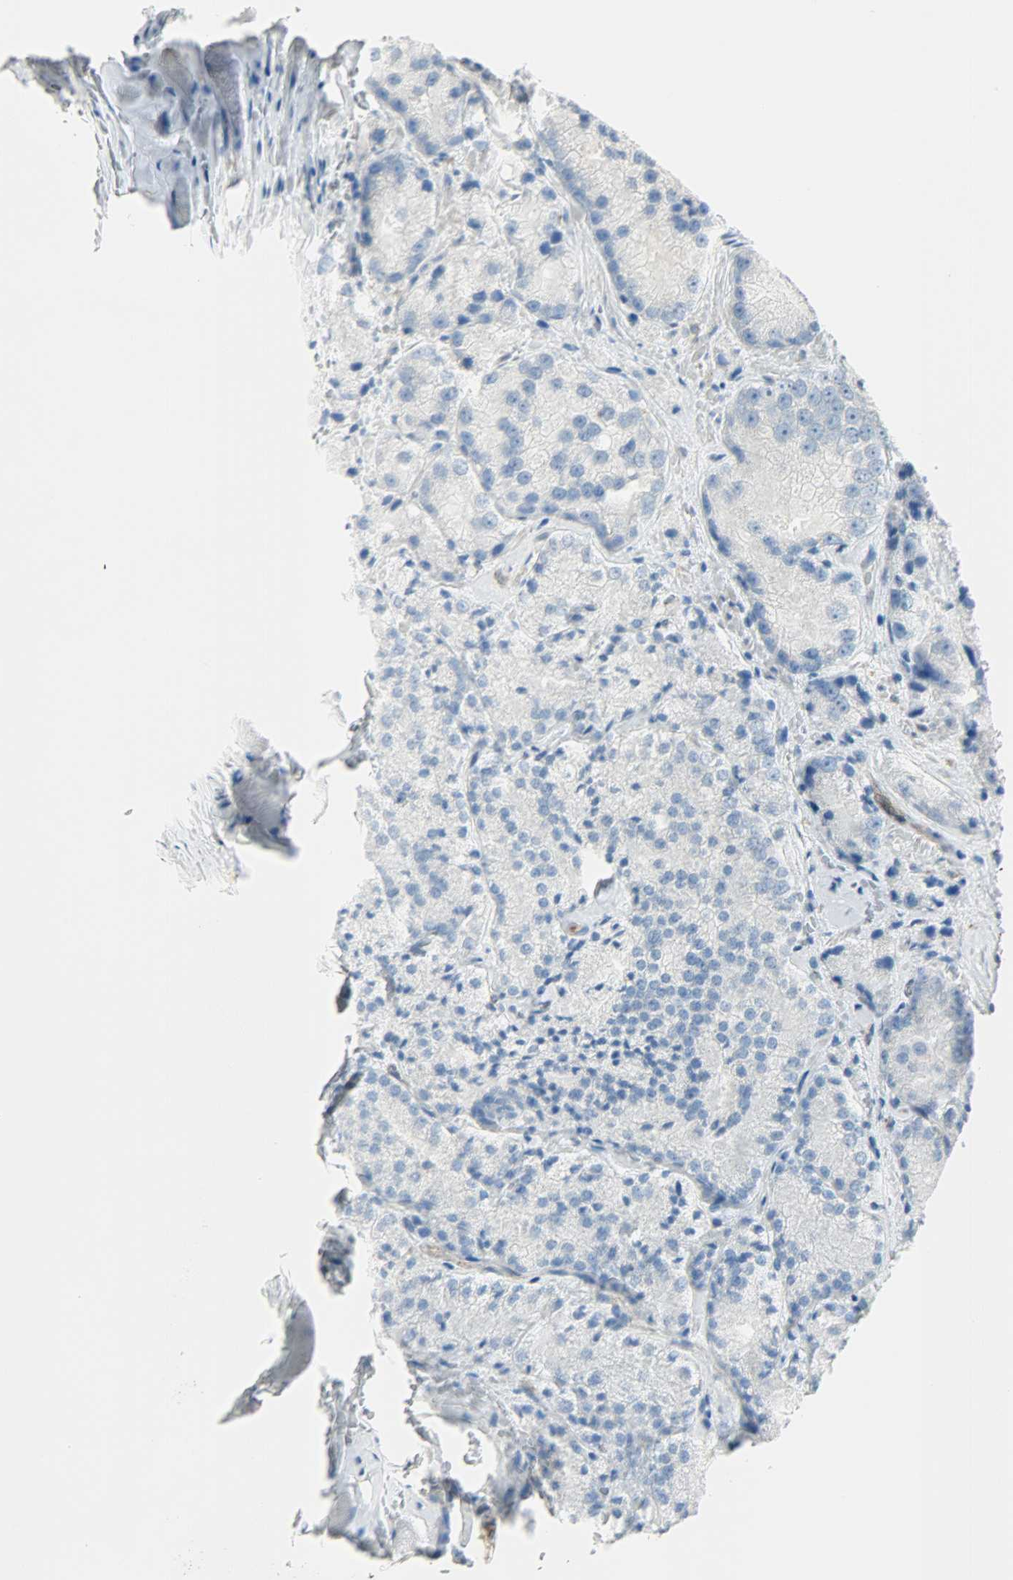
{"staining": {"intensity": "negative", "quantity": "none", "location": "none"}, "tissue": "prostate cancer", "cell_type": "Tumor cells", "image_type": "cancer", "snomed": [{"axis": "morphology", "description": "Adenocarcinoma, Low grade"}, {"axis": "topography", "description": "Prostate"}], "caption": "This histopathology image is of adenocarcinoma (low-grade) (prostate) stained with IHC to label a protein in brown with the nuclei are counter-stained blue. There is no staining in tumor cells.", "gene": "PKD2", "patient": {"sex": "male", "age": 64}}